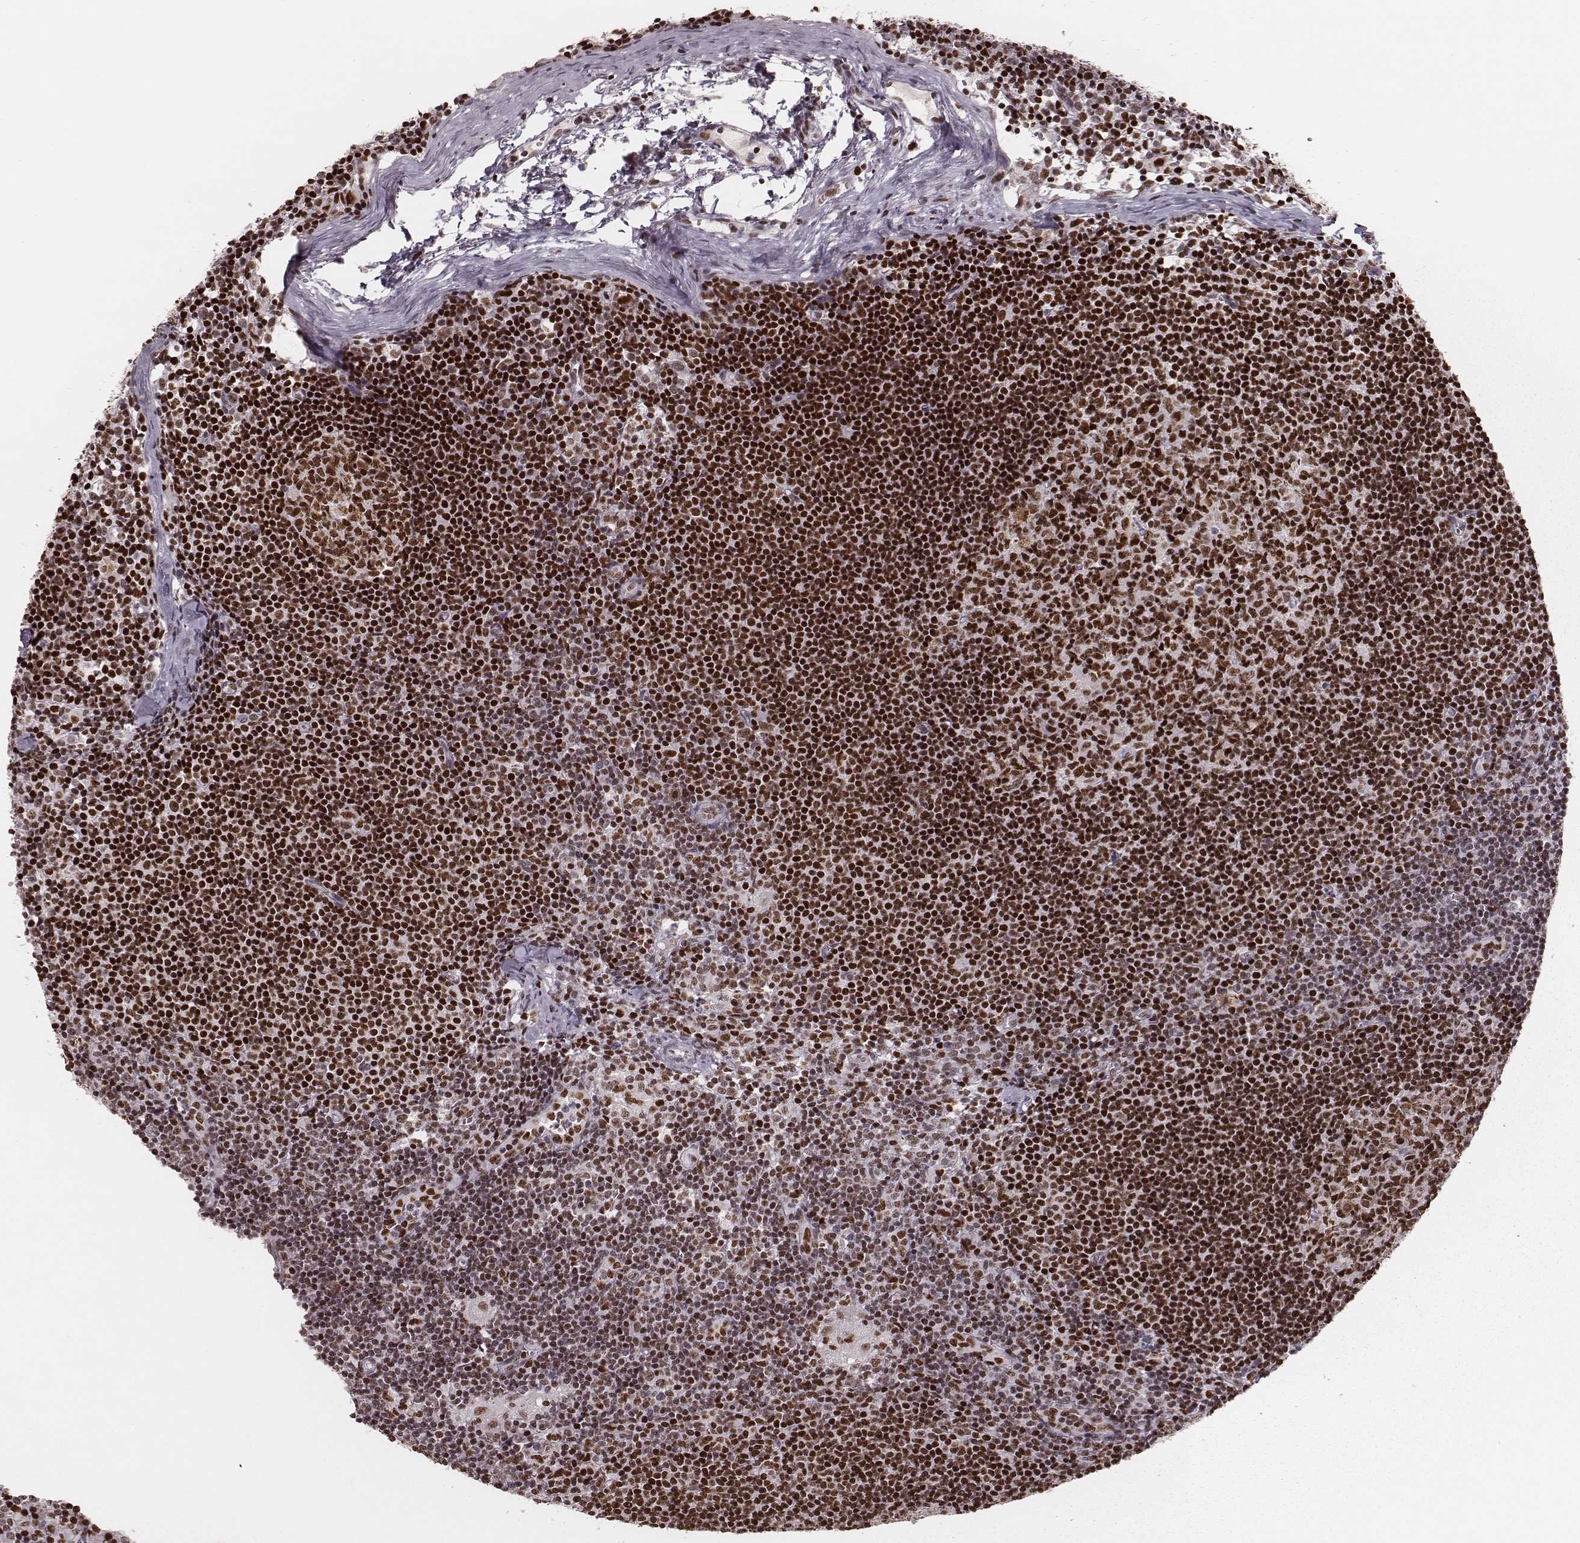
{"staining": {"intensity": "strong", "quantity": ">75%", "location": "nuclear"}, "tissue": "lymph node", "cell_type": "Germinal center cells", "image_type": "normal", "snomed": [{"axis": "morphology", "description": "Normal tissue, NOS"}, {"axis": "topography", "description": "Lymph node"}], "caption": "A histopathology image of human lymph node stained for a protein displays strong nuclear brown staining in germinal center cells.", "gene": "PARP1", "patient": {"sex": "female", "age": 52}}